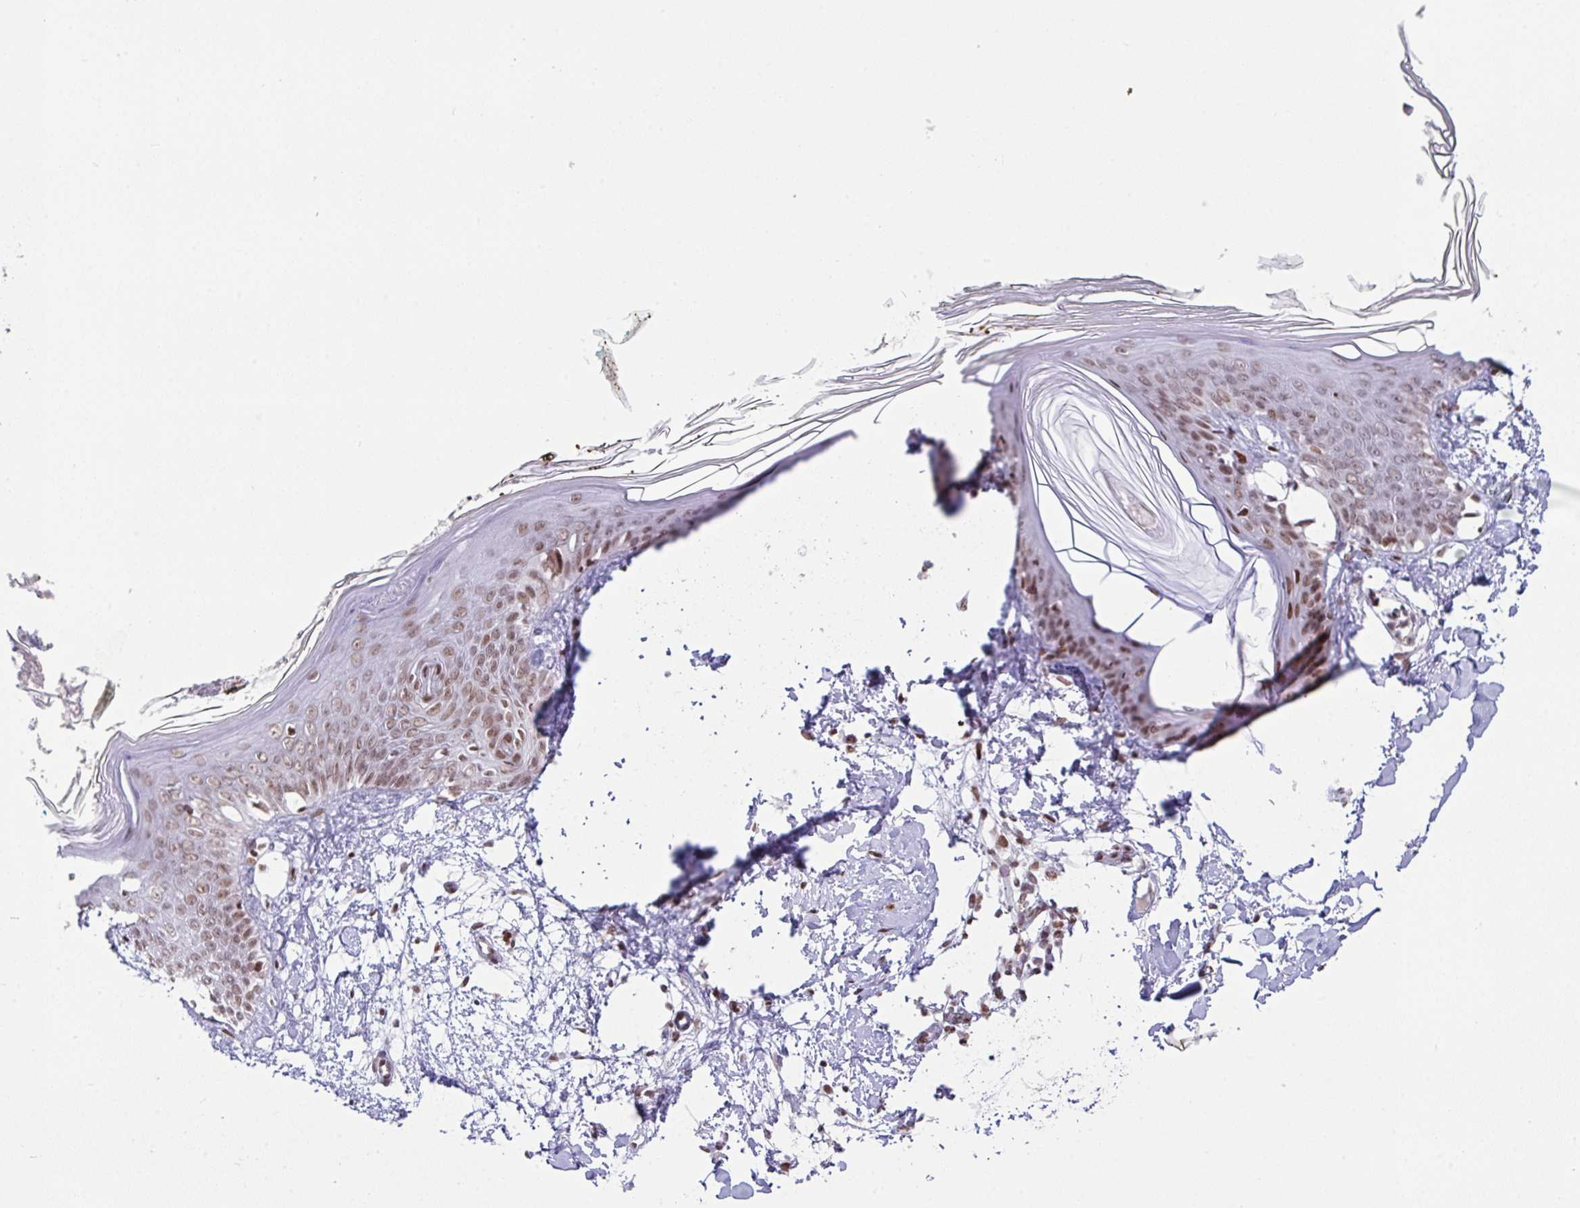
{"staining": {"intensity": "moderate", "quantity": ">75%", "location": "nuclear"}, "tissue": "skin", "cell_type": "Fibroblasts", "image_type": "normal", "snomed": [{"axis": "morphology", "description": "Normal tissue, NOS"}, {"axis": "topography", "description": "Skin"}], "caption": "Benign skin exhibits moderate nuclear expression in about >75% of fibroblasts, visualized by immunohistochemistry. (brown staining indicates protein expression, while blue staining denotes nuclei).", "gene": "CLP1", "patient": {"sex": "female", "age": 34}}